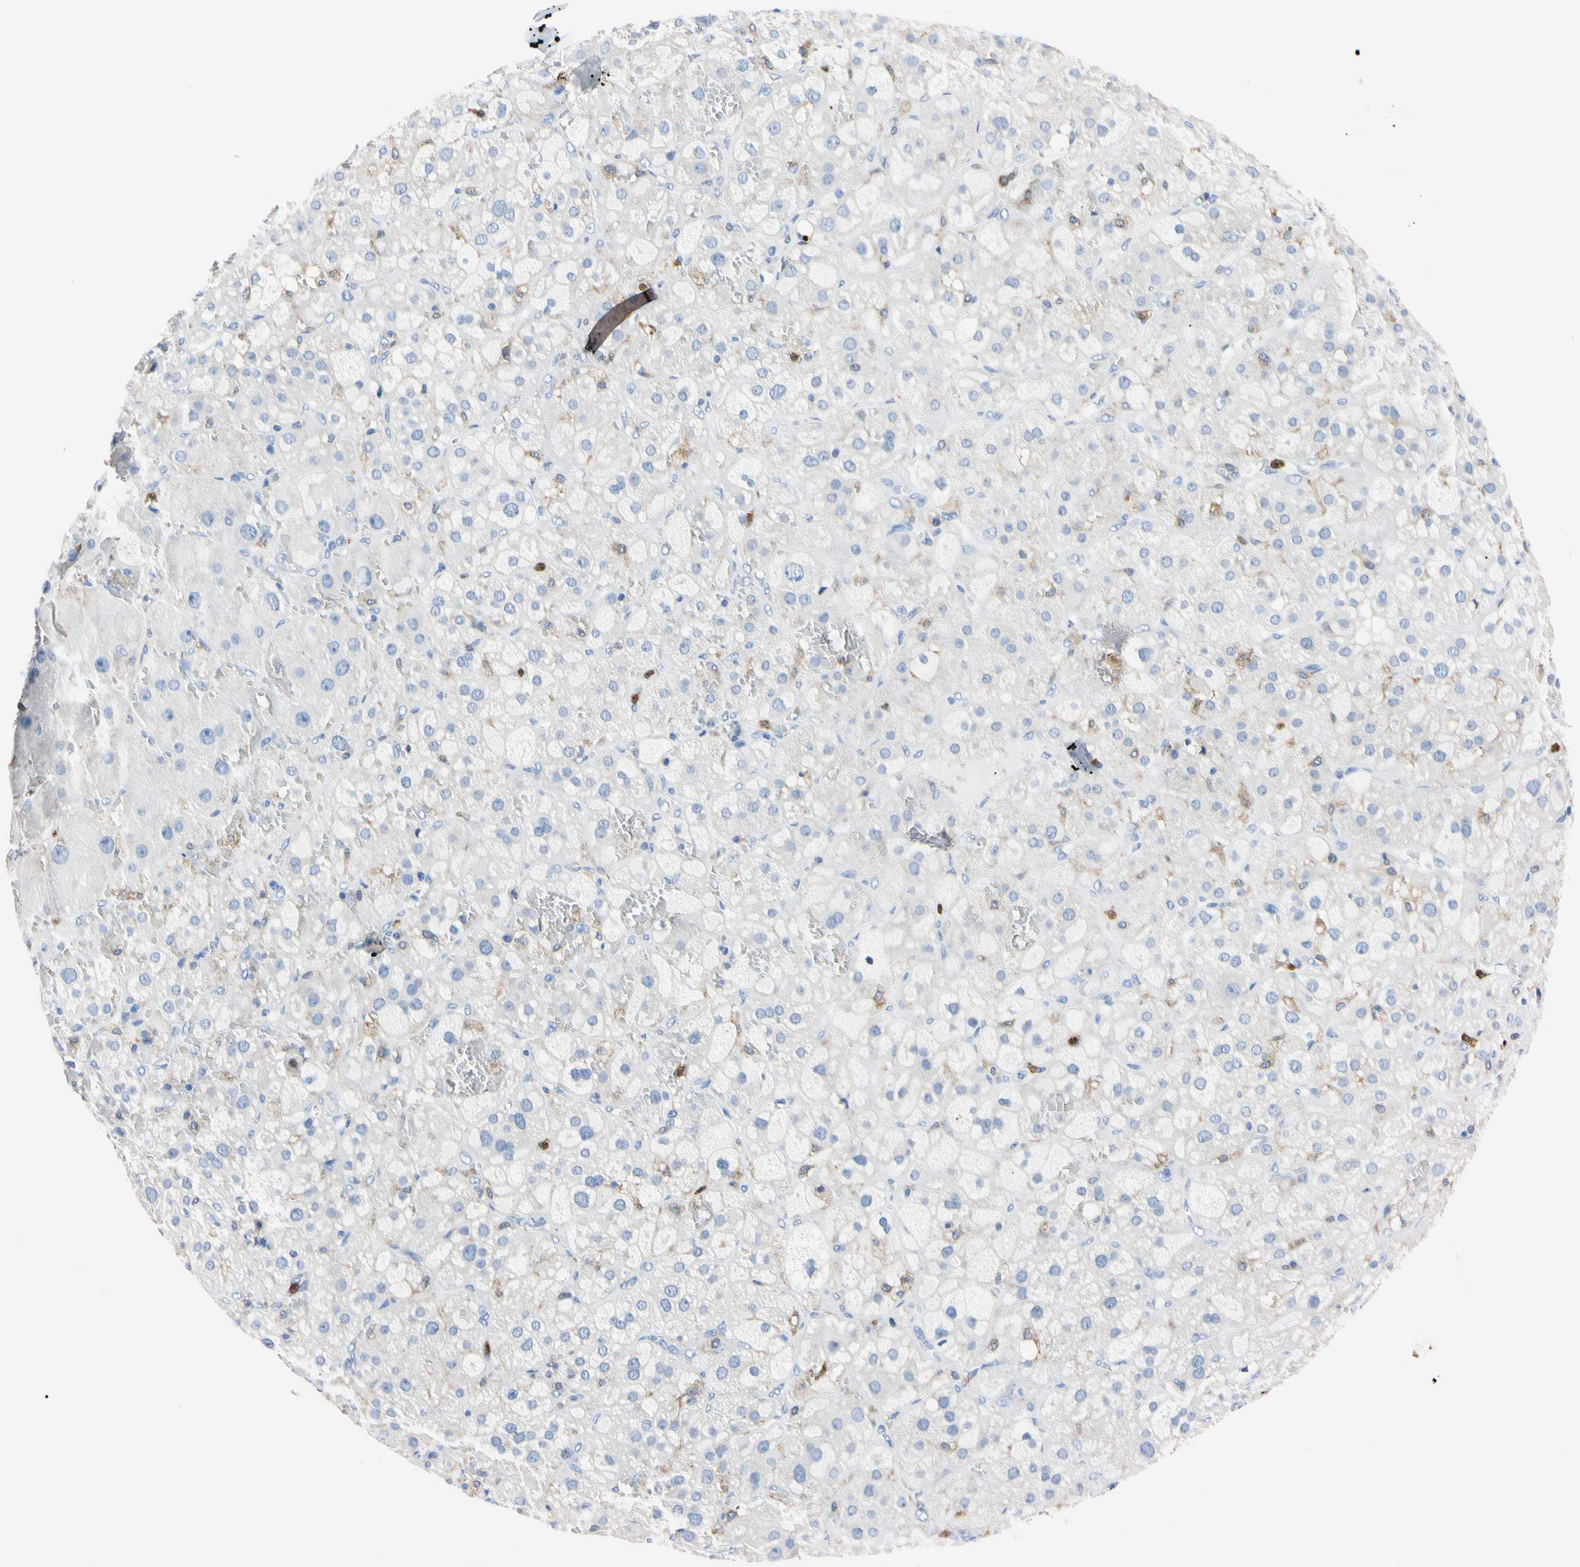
{"staining": {"intensity": "weak", "quantity": "<25%", "location": "cytoplasmic/membranous"}, "tissue": "adrenal gland", "cell_type": "Glandular cells", "image_type": "normal", "snomed": [{"axis": "morphology", "description": "Normal tissue, NOS"}, {"axis": "topography", "description": "Adrenal gland"}], "caption": "Immunohistochemistry photomicrograph of benign adrenal gland: human adrenal gland stained with DAB demonstrates no significant protein positivity in glandular cells. (DAB (3,3'-diaminobenzidine) IHC, high magnification).", "gene": "NCF4", "patient": {"sex": "female", "age": 47}}